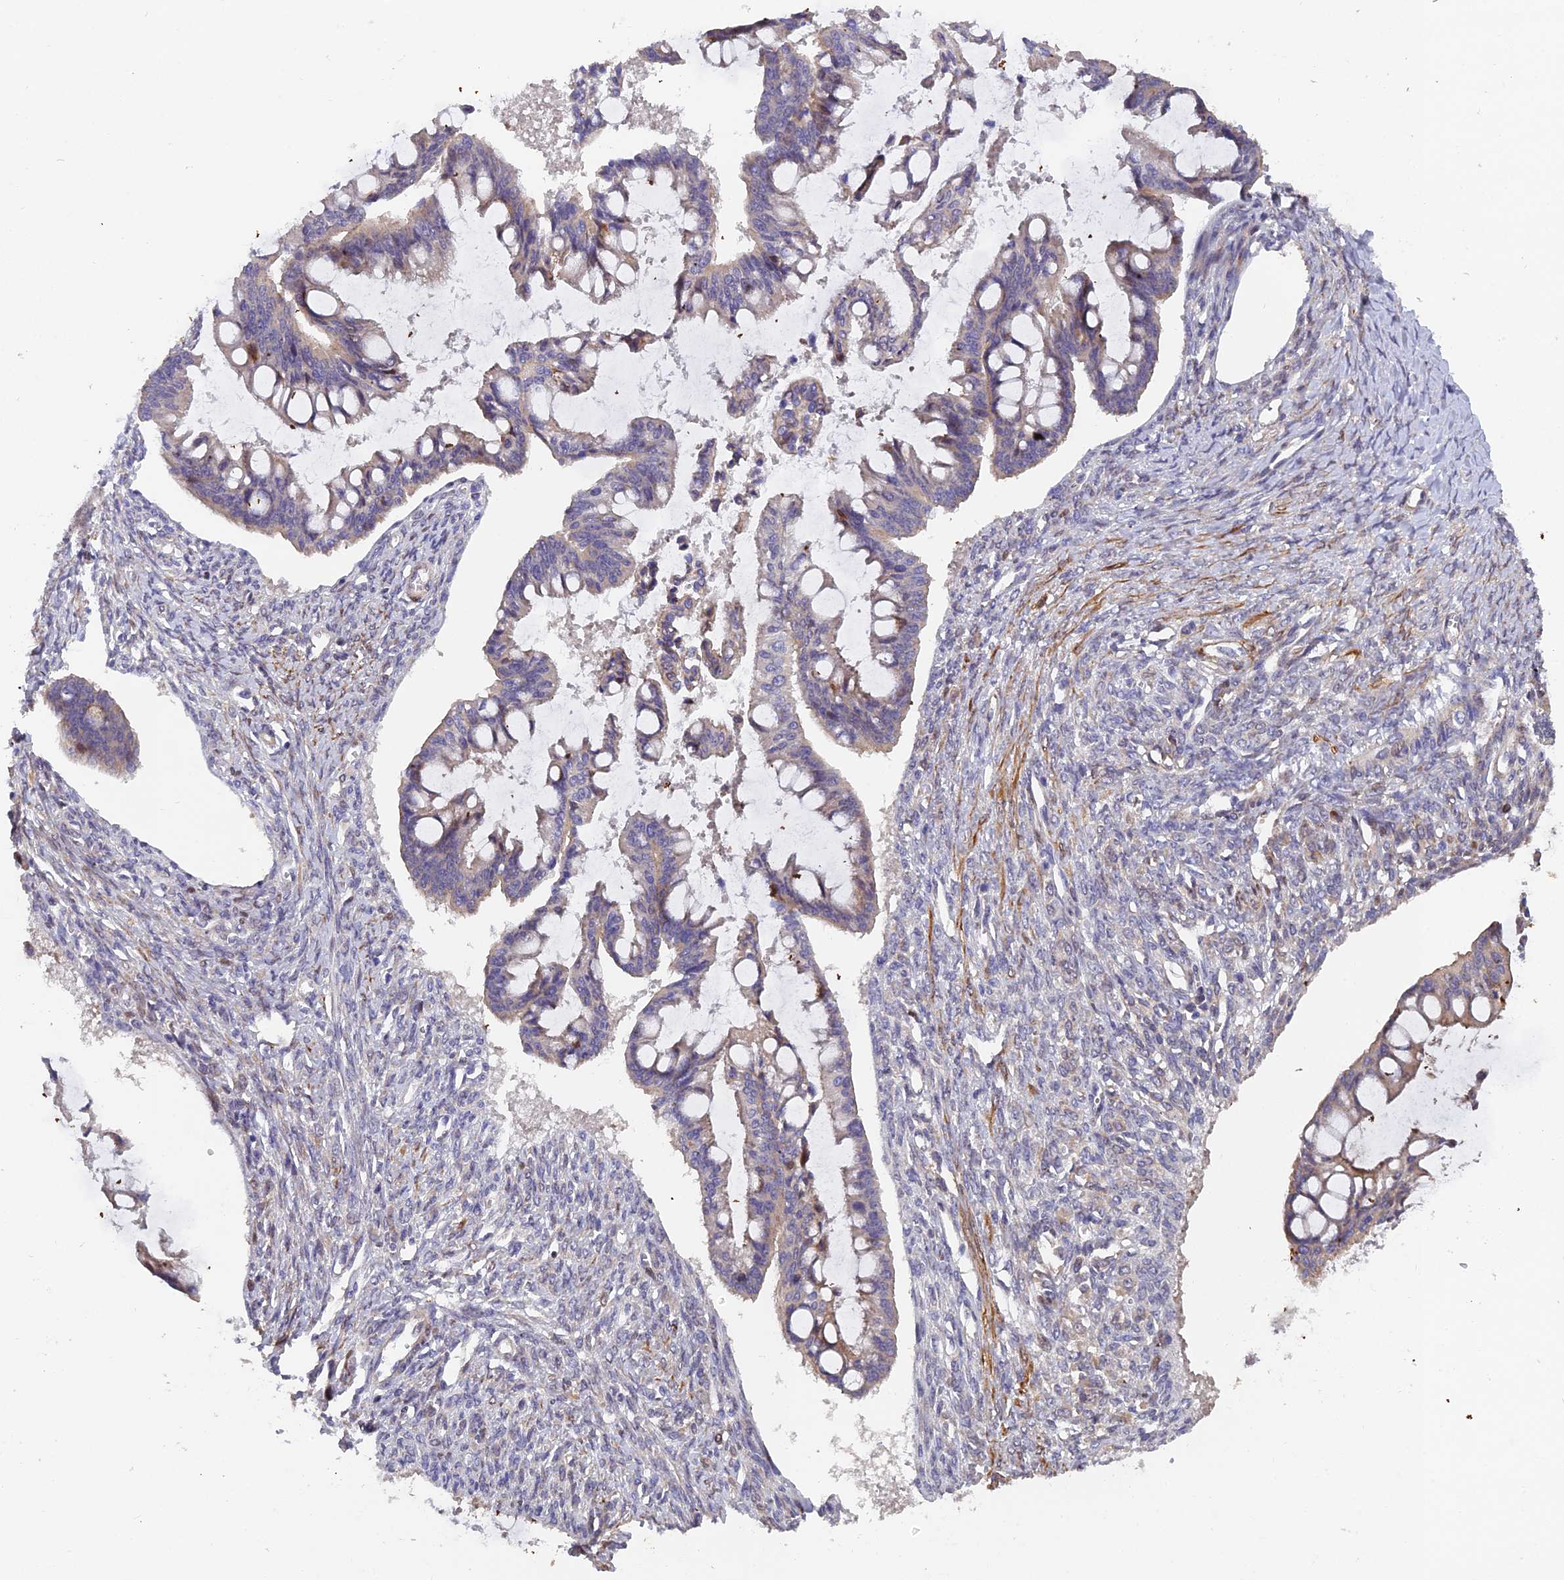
{"staining": {"intensity": "weak", "quantity": "<25%", "location": "cytoplasmic/membranous"}, "tissue": "ovarian cancer", "cell_type": "Tumor cells", "image_type": "cancer", "snomed": [{"axis": "morphology", "description": "Cystadenocarcinoma, mucinous, NOS"}, {"axis": "topography", "description": "Ovary"}], "caption": "A micrograph of human mucinous cystadenocarcinoma (ovarian) is negative for staining in tumor cells.", "gene": "RAB28", "patient": {"sex": "female", "age": 73}}